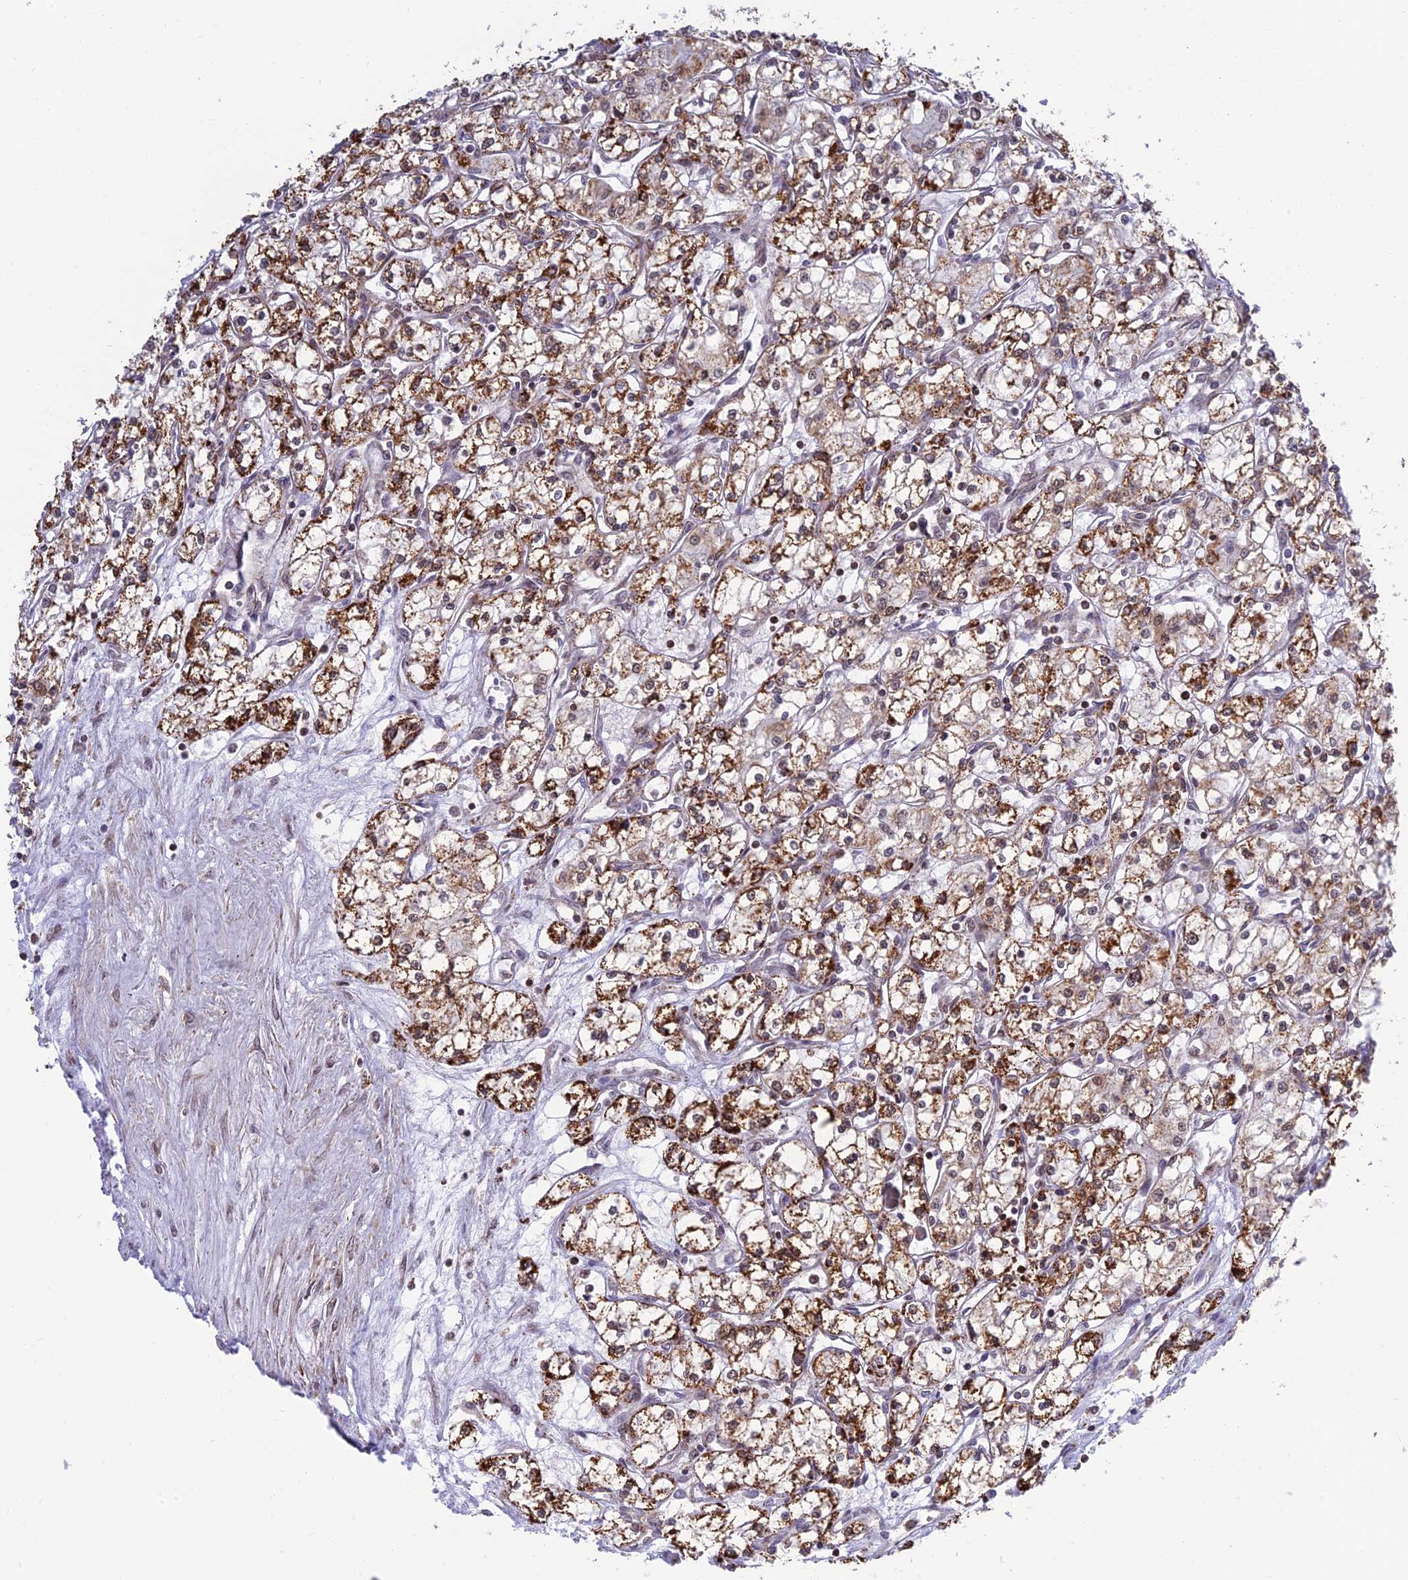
{"staining": {"intensity": "strong", "quantity": ">75%", "location": "cytoplasmic/membranous"}, "tissue": "renal cancer", "cell_type": "Tumor cells", "image_type": "cancer", "snomed": [{"axis": "morphology", "description": "Adenocarcinoma, NOS"}, {"axis": "topography", "description": "Kidney"}], "caption": "Immunohistochemical staining of human renal cancer (adenocarcinoma) displays high levels of strong cytoplasmic/membranous staining in approximately >75% of tumor cells. (DAB IHC with brightfield microscopy, high magnification).", "gene": "POLR1G", "patient": {"sex": "male", "age": 59}}